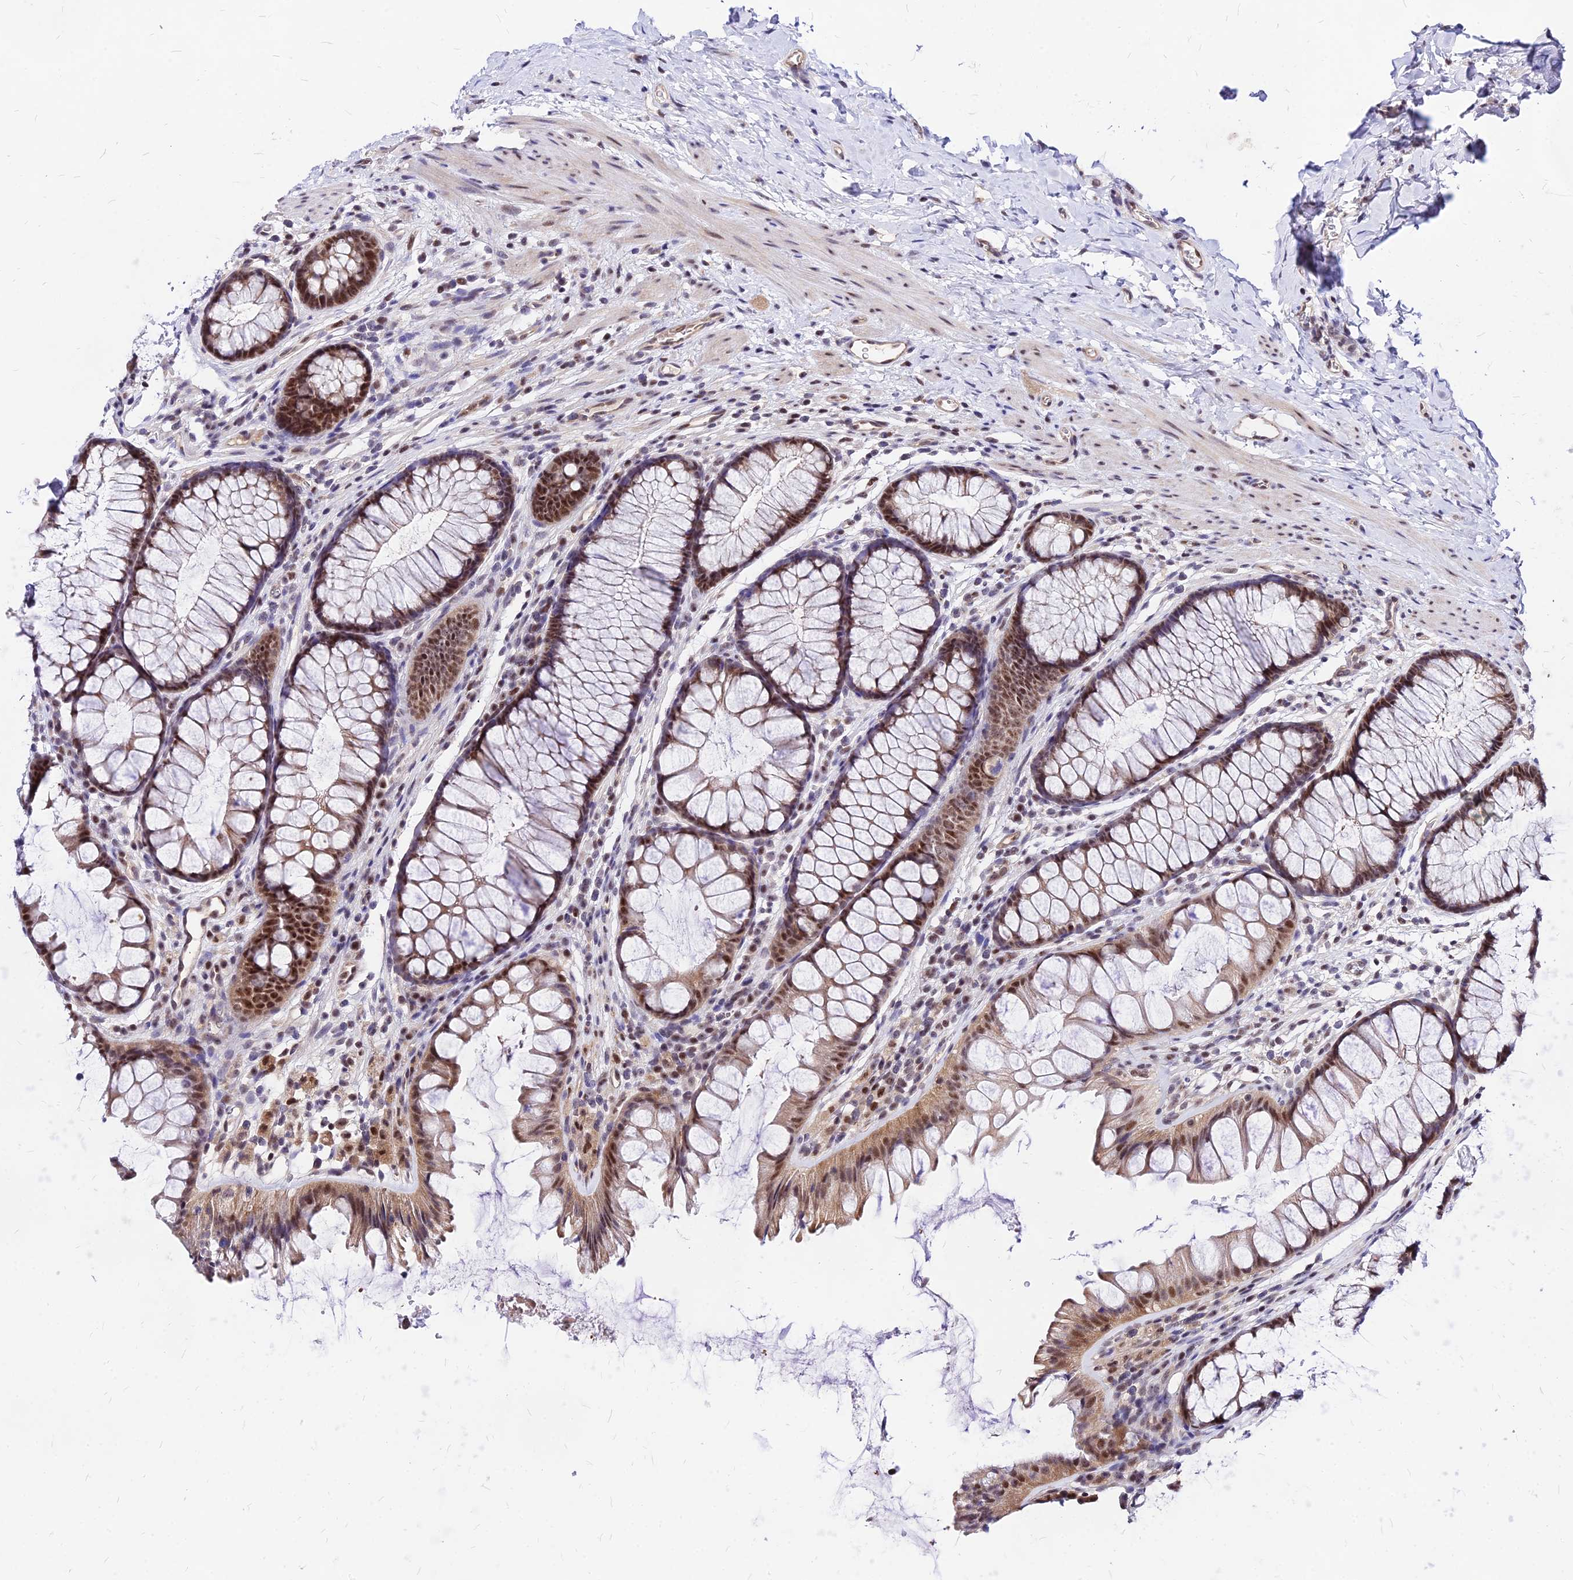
{"staining": {"intensity": "moderate", "quantity": ">75%", "location": "nuclear"}, "tissue": "colon", "cell_type": "Endothelial cells", "image_type": "normal", "snomed": [{"axis": "morphology", "description": "Normal tissue, NOS"}, {"axis": "topography", "description": "Colon"}], "caption": "Brown immunohistochemical staining in benign human colon demonstrates moderate nuclear staining in about >75% of endothelial cells. The protein is stained brown, and the nuclei are stained in blue (DAB IHC with brightfield microscopy, high magnification).", "gene": "DDX55", "patient": {"sex": "female", "age": 62}}